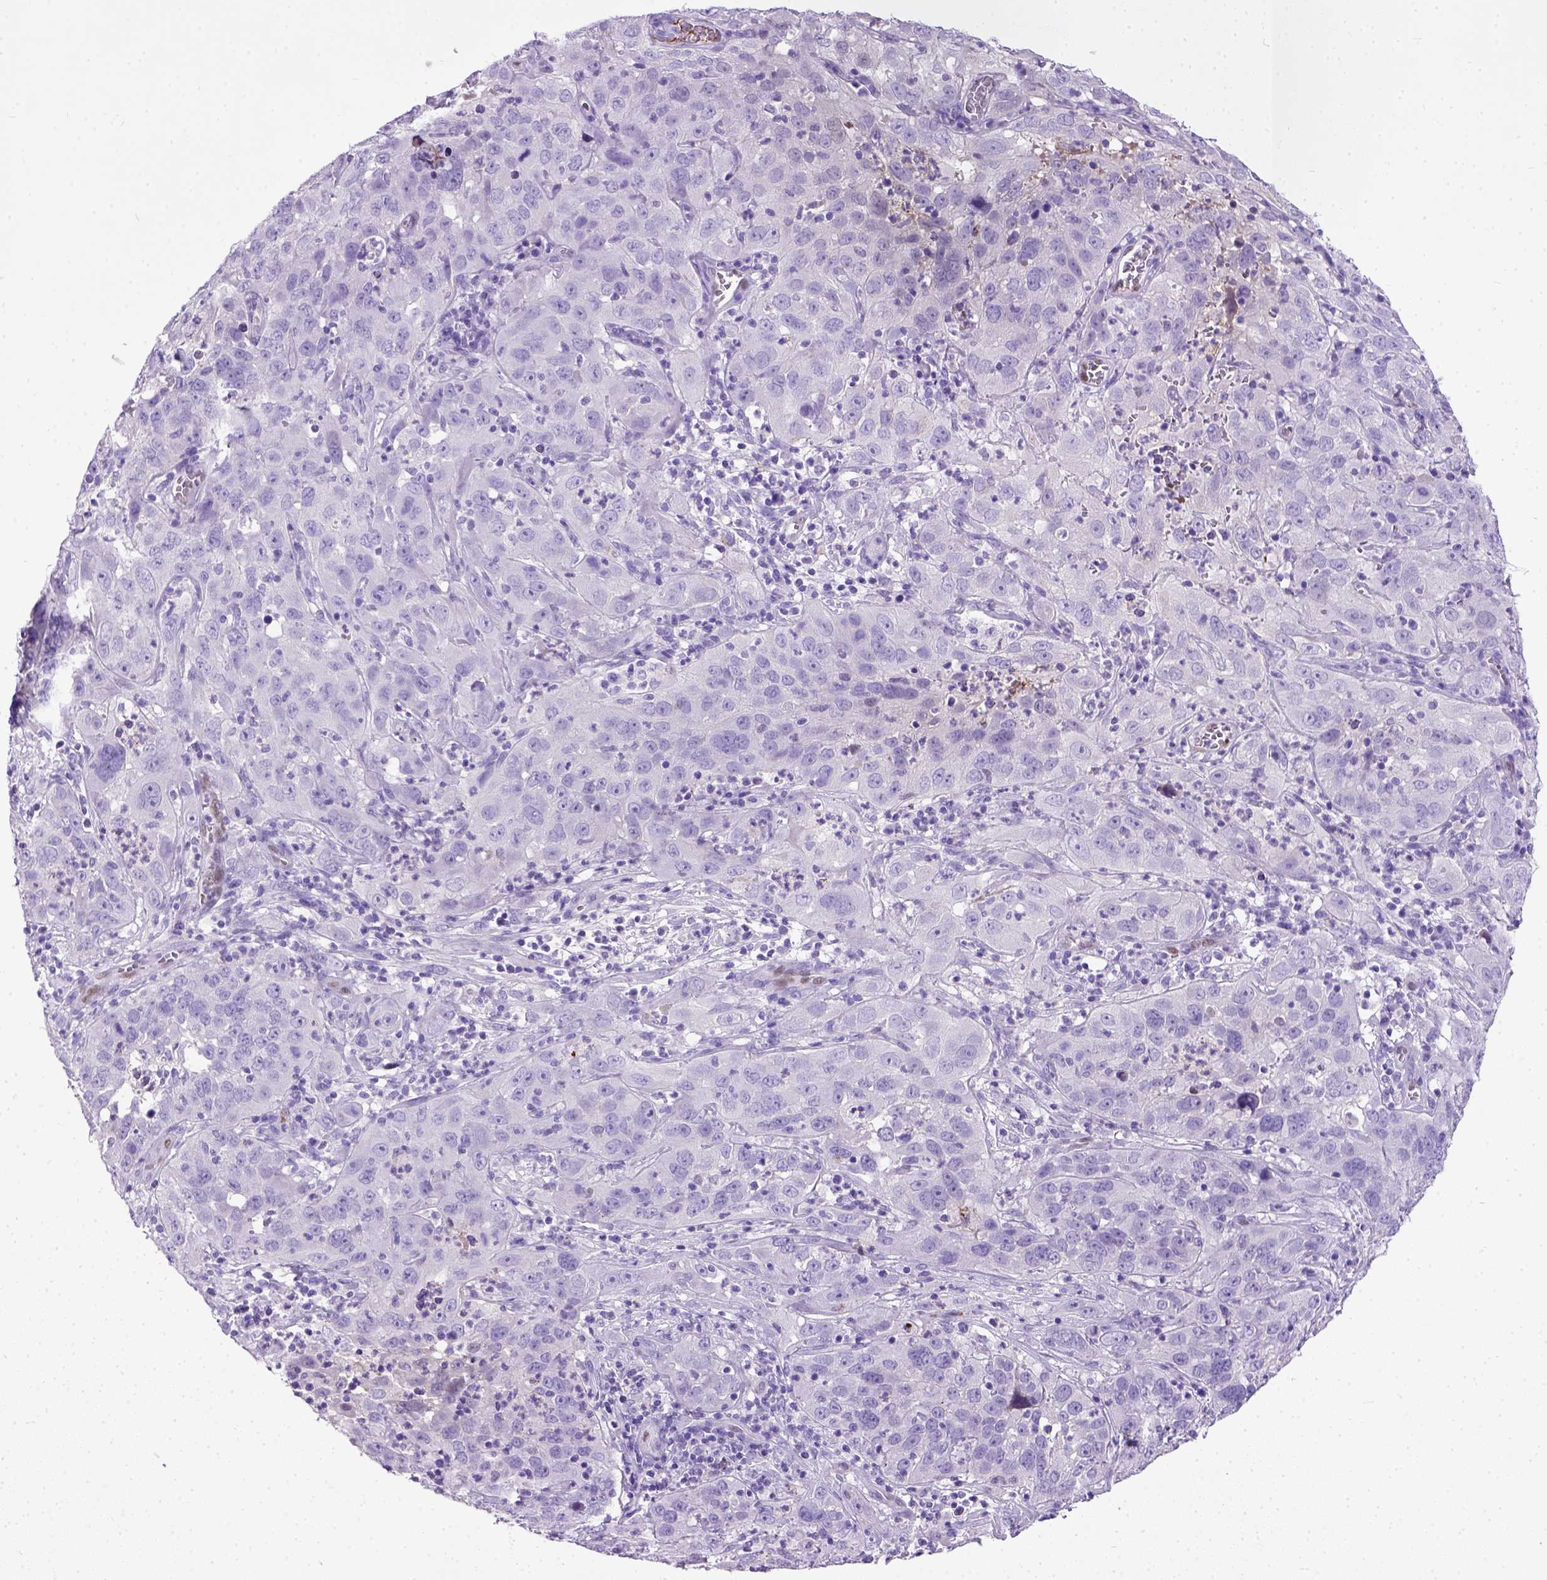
{"staining": {"intensity": "negative", "quantity": "none", "location": "none"}, "tissue": "cervical cancer", "cell_type": "Tumor cells", "image_type": "cancer", "snomed": [{"axis": "morphology", "description": "Squamous cell carcinoma, NOS"}, {"axis": "topography", "description": "Cervix"}], "caption": "The image demonstrates no significant expression in tumor cells of squamous cell carcinoma (cervical). (DAB (3,3'-diaminobenzidine) IHC visualized using brightfield microscopy, high magnification).", "gene": "ADAMTS8", "patient": {"sex": "female", "age": 32}}